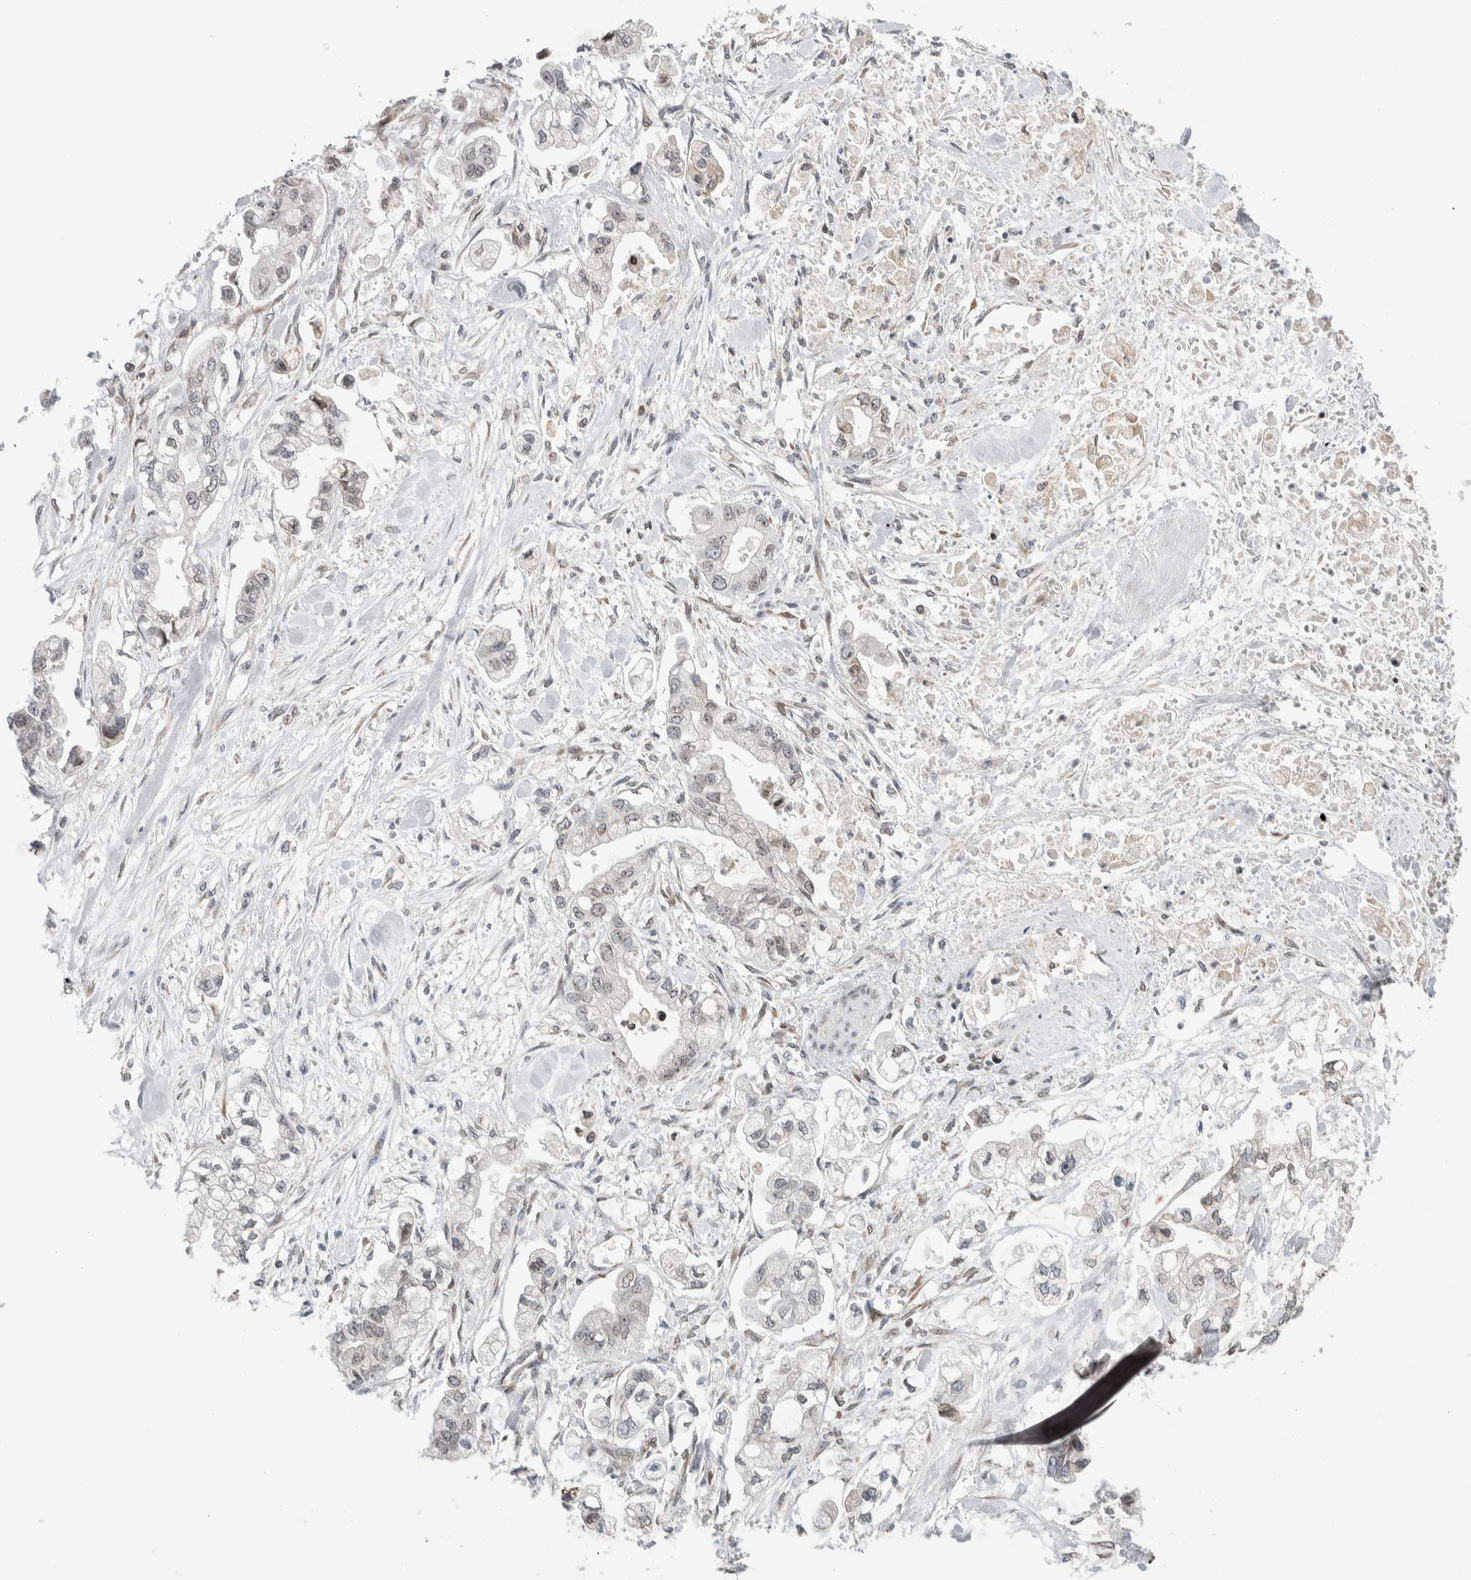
{"staining": {"intensity": "negative", "quantity": "none", "location": "none"}, "tissue": "stomach cancer", "cell_type": "Tumor cells", "image_type": "cancer", "snomed": [{"axis": "morphology", "description": "Normal tissue, NOS"}, {"axis": "morphology", "description": "Adenocarcinoma, NOS"}, {"axis": "topography", "description": "Stomach"}], "caption": "Protein analysis of stomach cancer displays no significant positivity in tumor cells.", "gene": "RBMX2", "patient": {"sex": "male", "age": 62}}